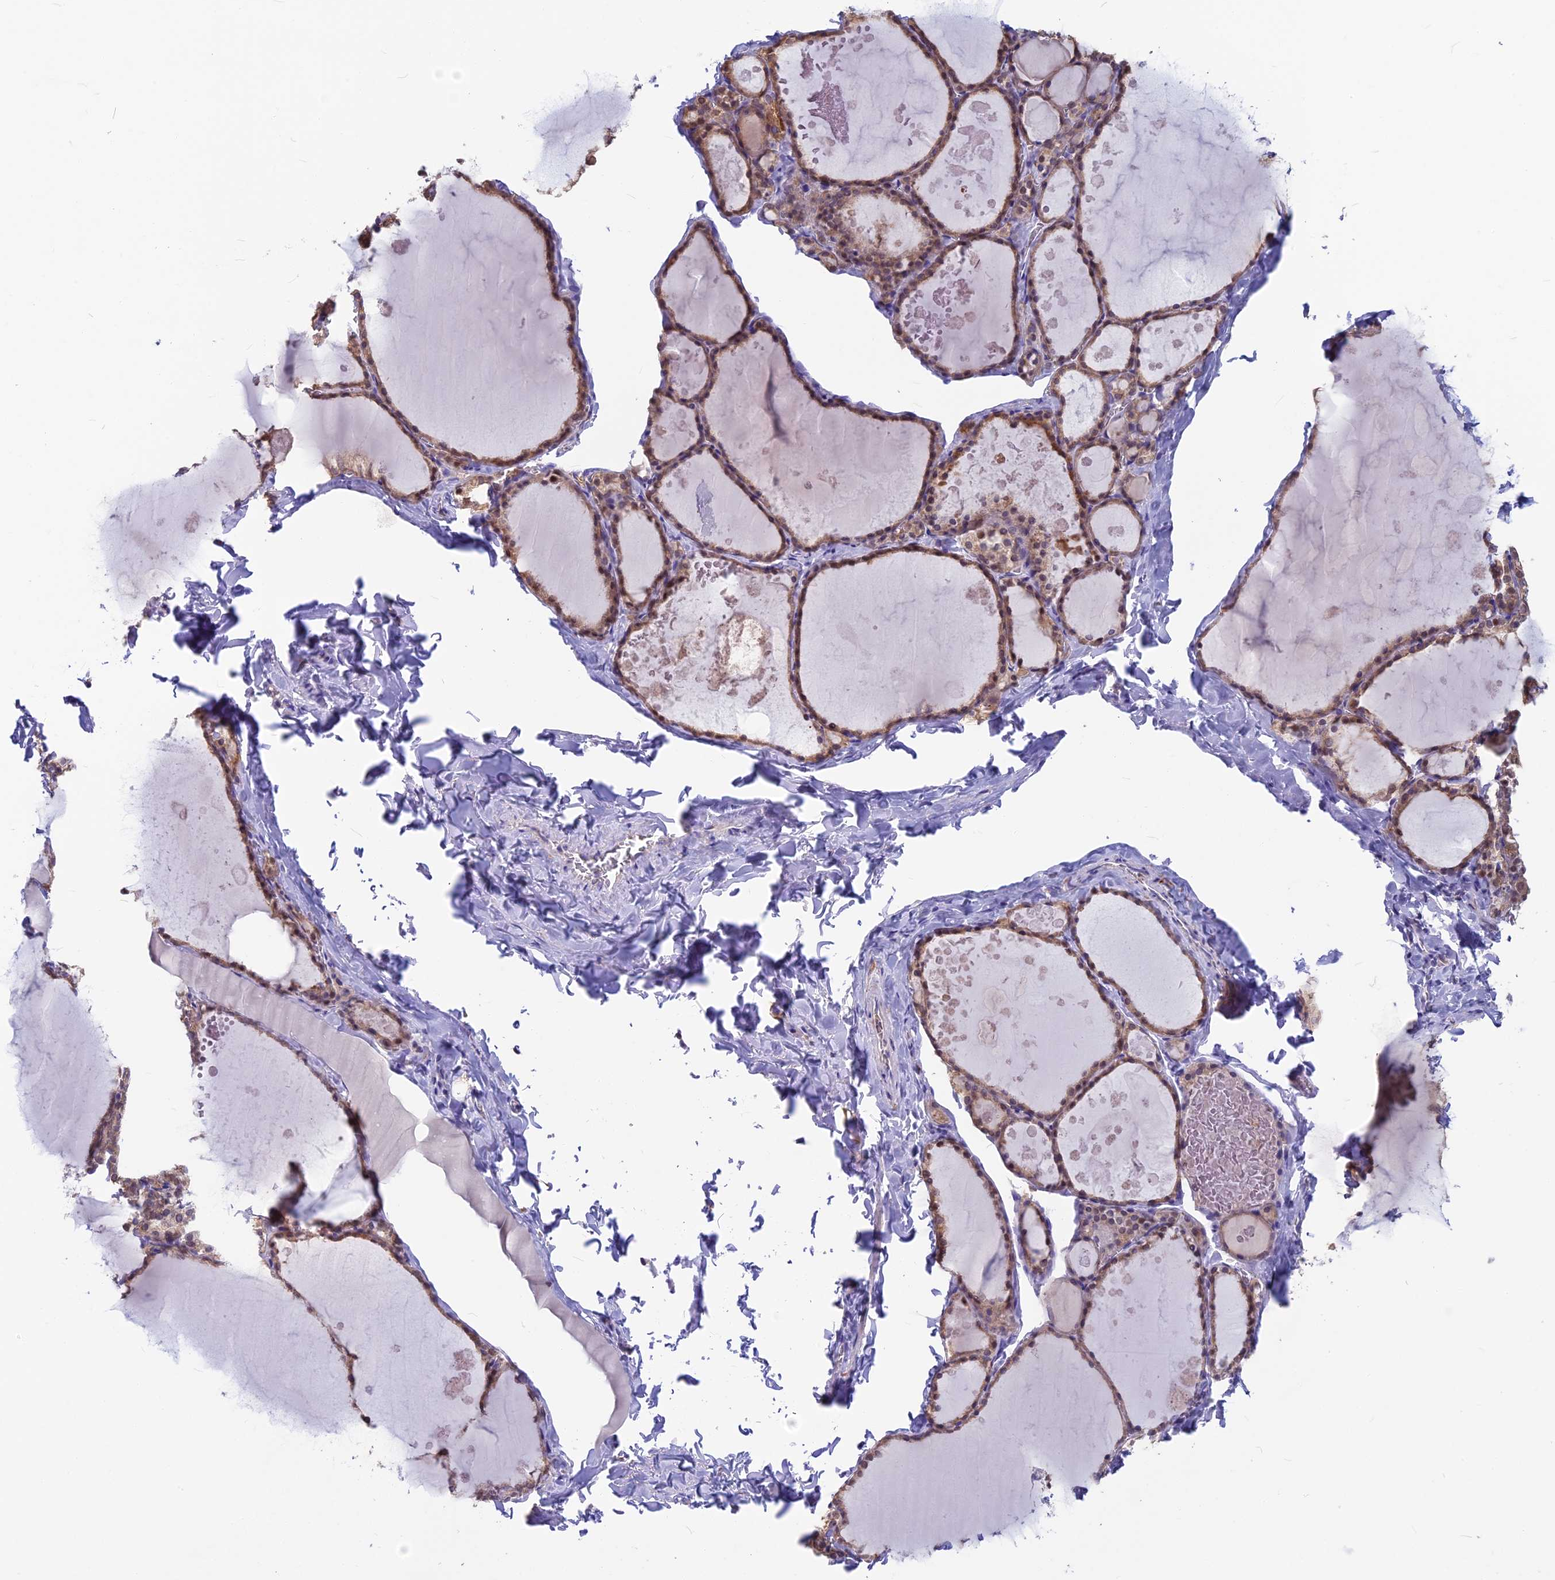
{"staining": {"intensity": "weak", "quantity": "25%-75%", "location": "cytoplasmic/membranous"}, "tissue": "thyroid gland", "cell_type": "Glandular cells", "image_type": "normal", "snomed": [{"axis": "morphology", "description": "Normal tissue, NOS"}, {"axis": "topography", "description": "Thyroid gland"}], "caption": "A brown stain labels weak cytoplasmic/membranous positivity of a protein in glandular cells of unremarkable human thyroid gland.", "gene": "SNAP91", "patient": {"sex": "male", "age": 56}}